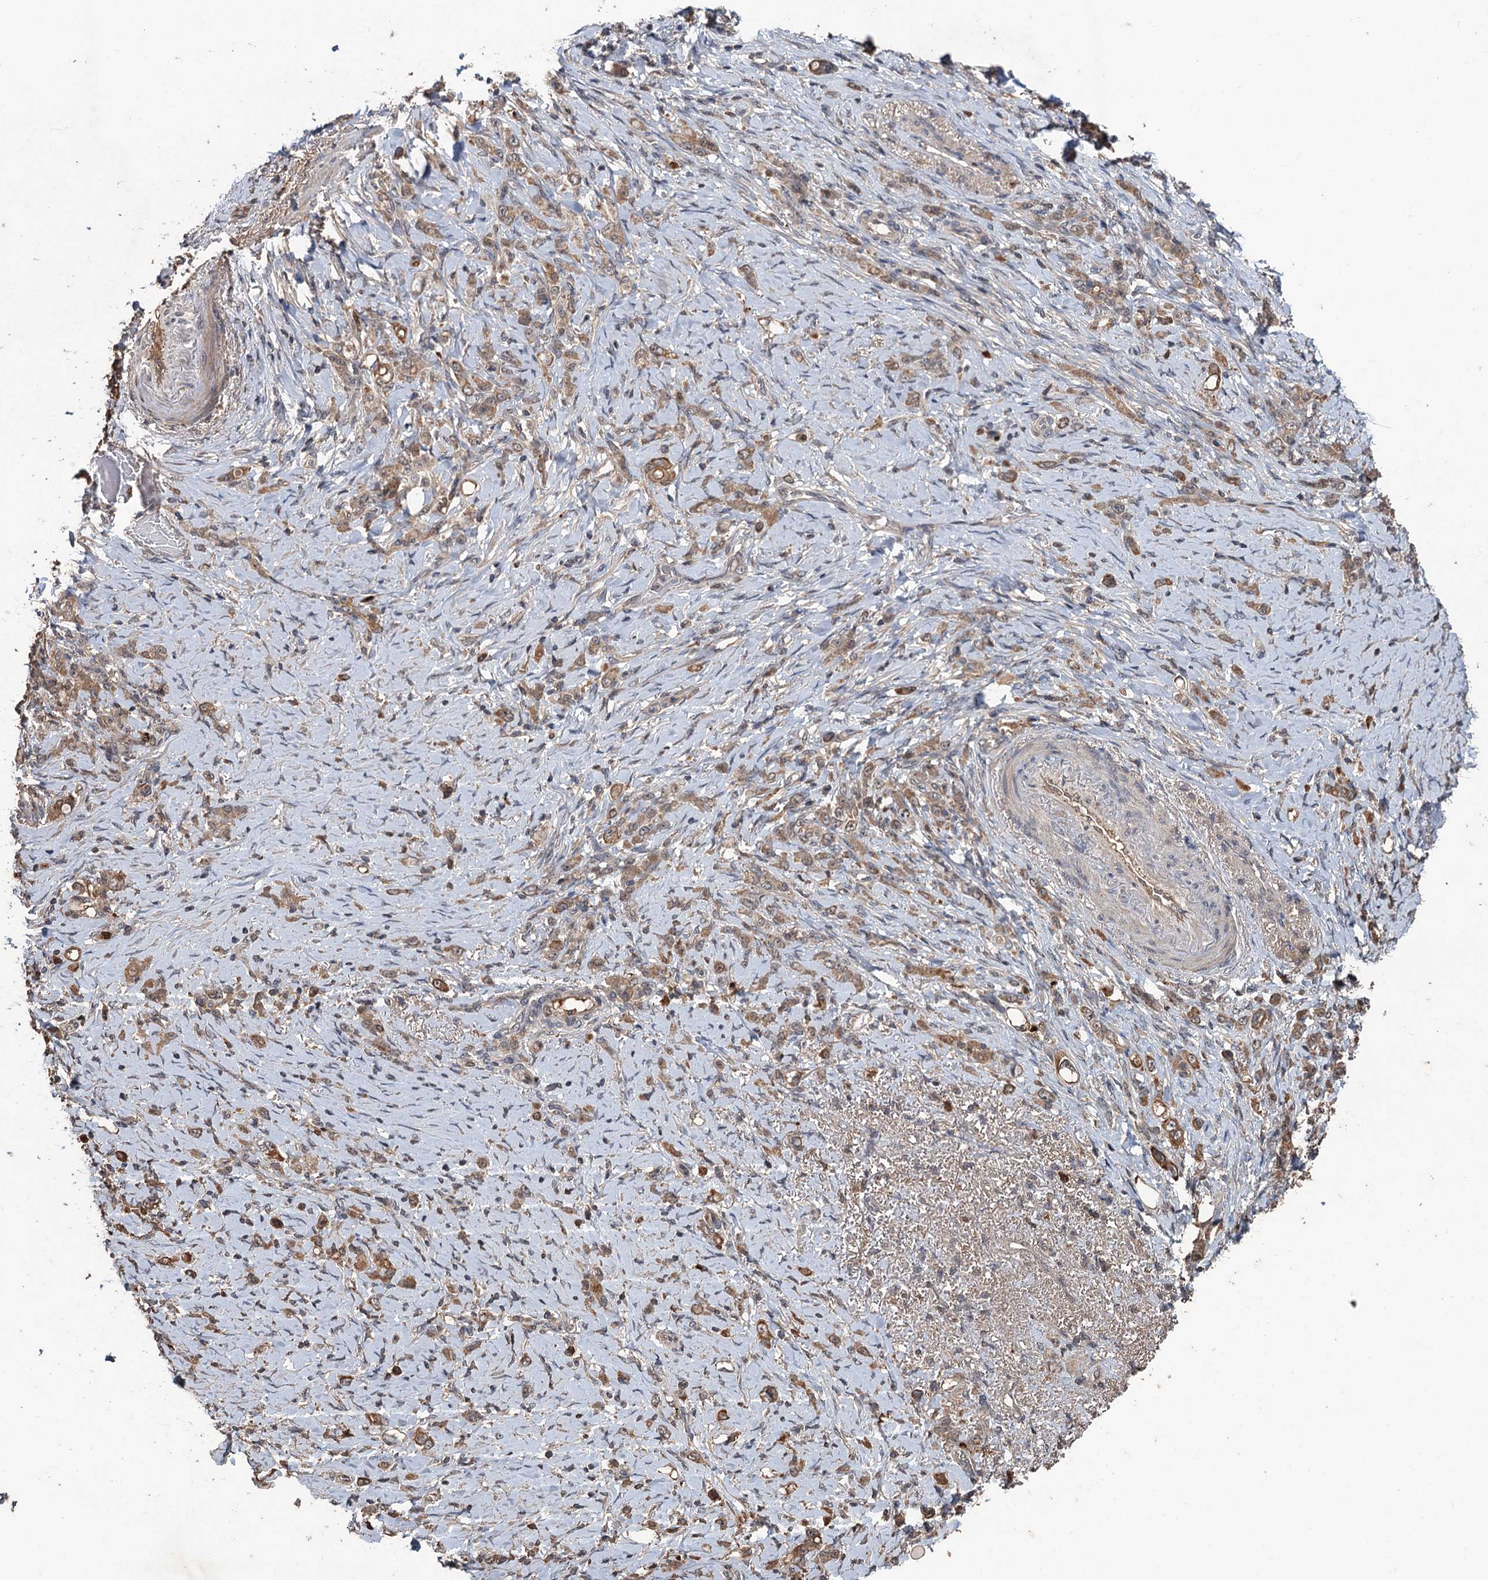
{"staining": {"intensity": "moderate", "quantity": ">75%", "location": "cytoplasmic/membranous"}, "tissue": "stomach cancer", "cell_type": "Tumor cells", "image_type": "cancer", "snomed": [{"axis": "morphology", "description": "Adenocarcinoma, NOS"}, {"axis": "topography", "description": "Stomach"}], "caption": "Immunohistochemical staining of human stomach adenocarcinoma shows moderate cytoplasmic/membranous protein positivity in approximately >75% of tumor cells.", "gene": "ZNF438", "patient": {"sex": "female", "age": 79}}